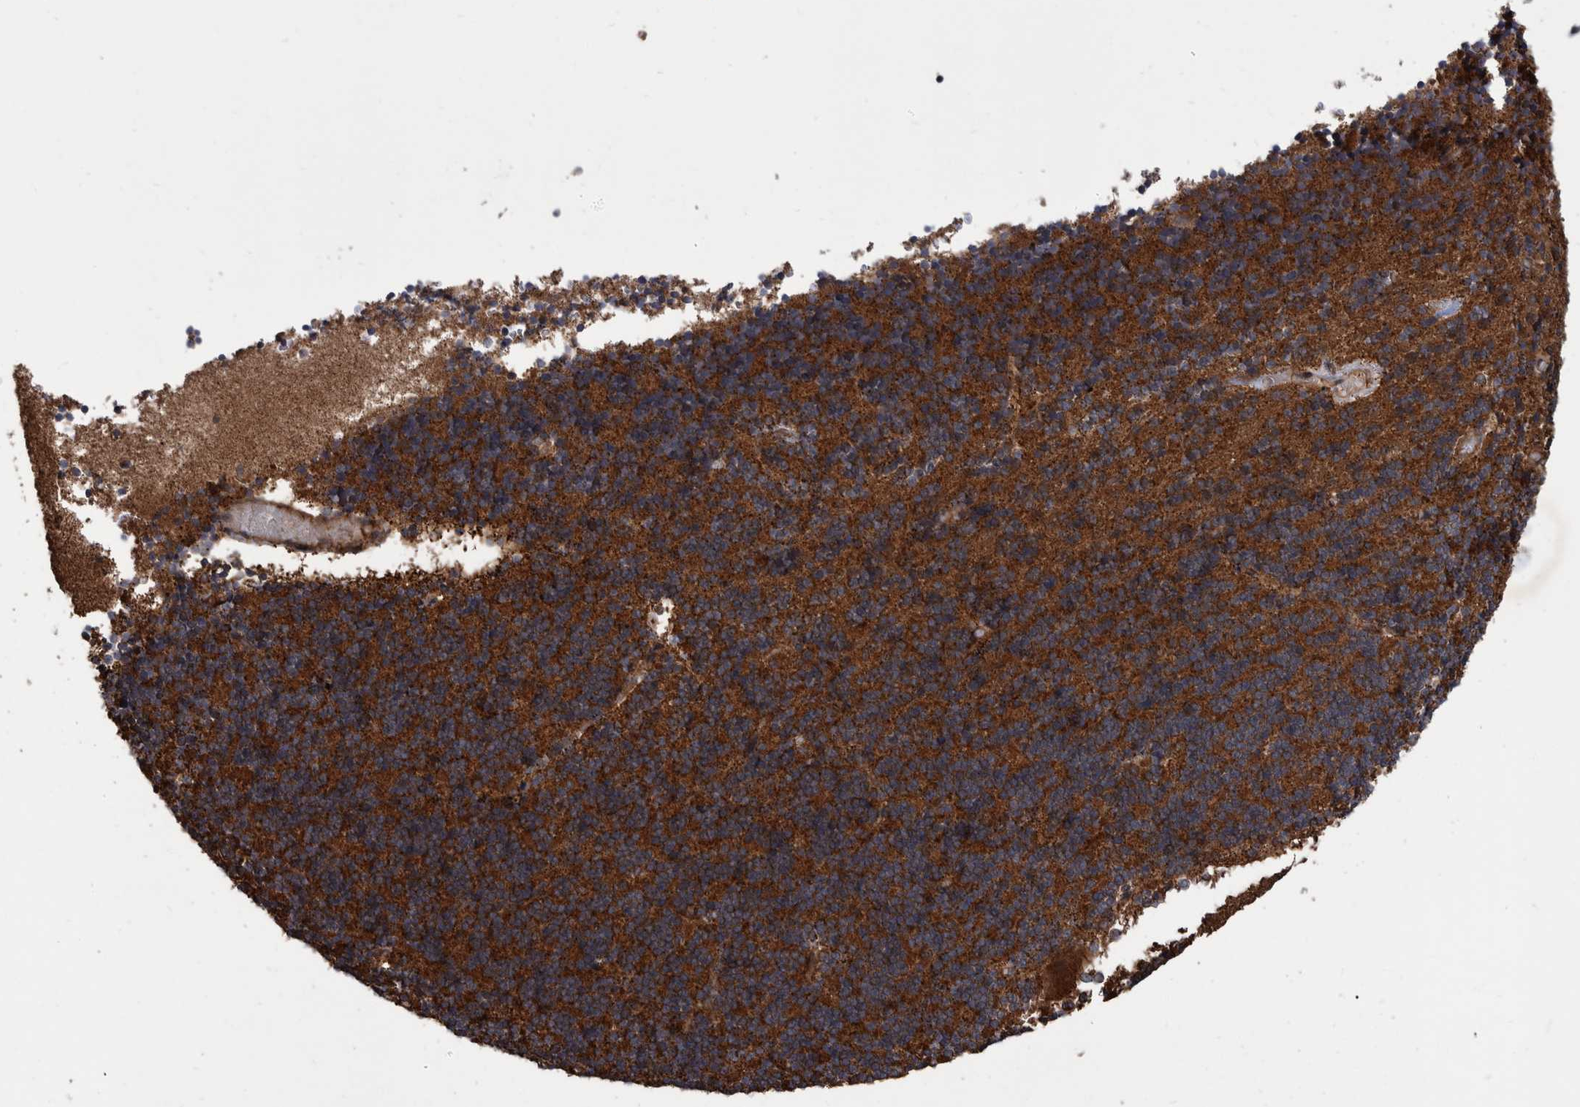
{"staining": {"intensity": "strong", "quantity": ">75%", "location": "cytoplasmic/membranous"}, "tissue": "cerebellum", "cell_type": "Cells in granular layer", "image_type": "normal", "snomed": [{"axis": "morphology", "description": "Normal tissue, NOS"}, {"axis": "topography", "description": "Cerebellum"}], "caption": "Immunohistochemical staining of normal cerebellum demonstrates strong cytoplasmic/membranous protein positivity in about >75% of cells in granular layer. The protein is stained brown, and the nuclei are stained in blue (DAB (3,3'-diaminobenzidine) IHC with brightfield microscopy, high magnification).", "gene": "VBP1", "patient": {"sex": "female", "age": 19}}